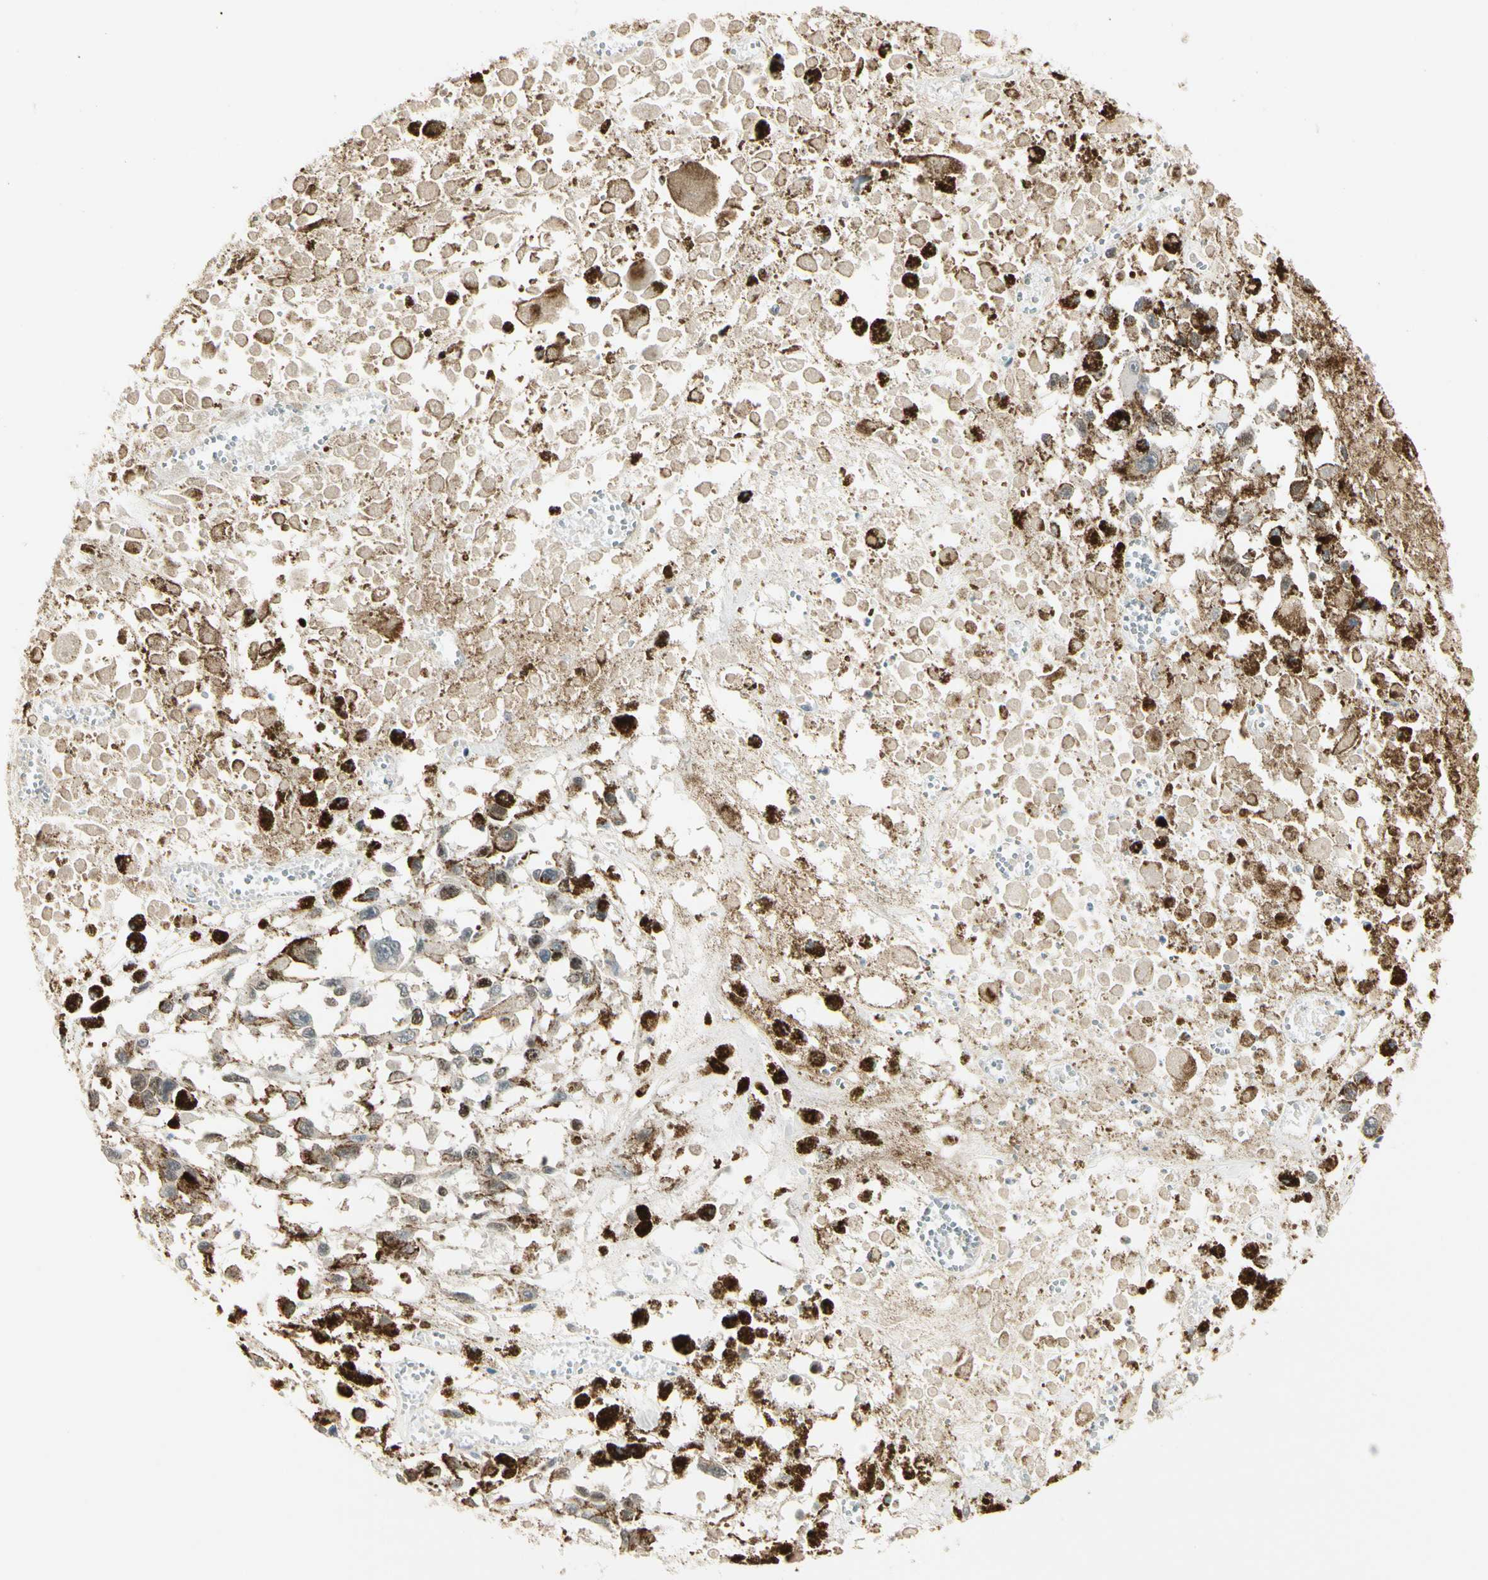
{"staining": {"intensity": "moderate", "quantity": "<25%", "location": "nuclear"}, "tissue": "melanoma", "cell_type": "Tumor cells", "image_type": "cancer", "snomed": [{"axis": "morphology", "description": "Malignant melanoma, Metastatic site"}, {"axis": "topography", "description": "Lymph node"}], "caption": "A photomicrograph of melanoma stained for a protein shows moderate nuclear brown staining in tumor cells.", "gene": "PITX1", "patient": {"sex": "male", "age": 59}}